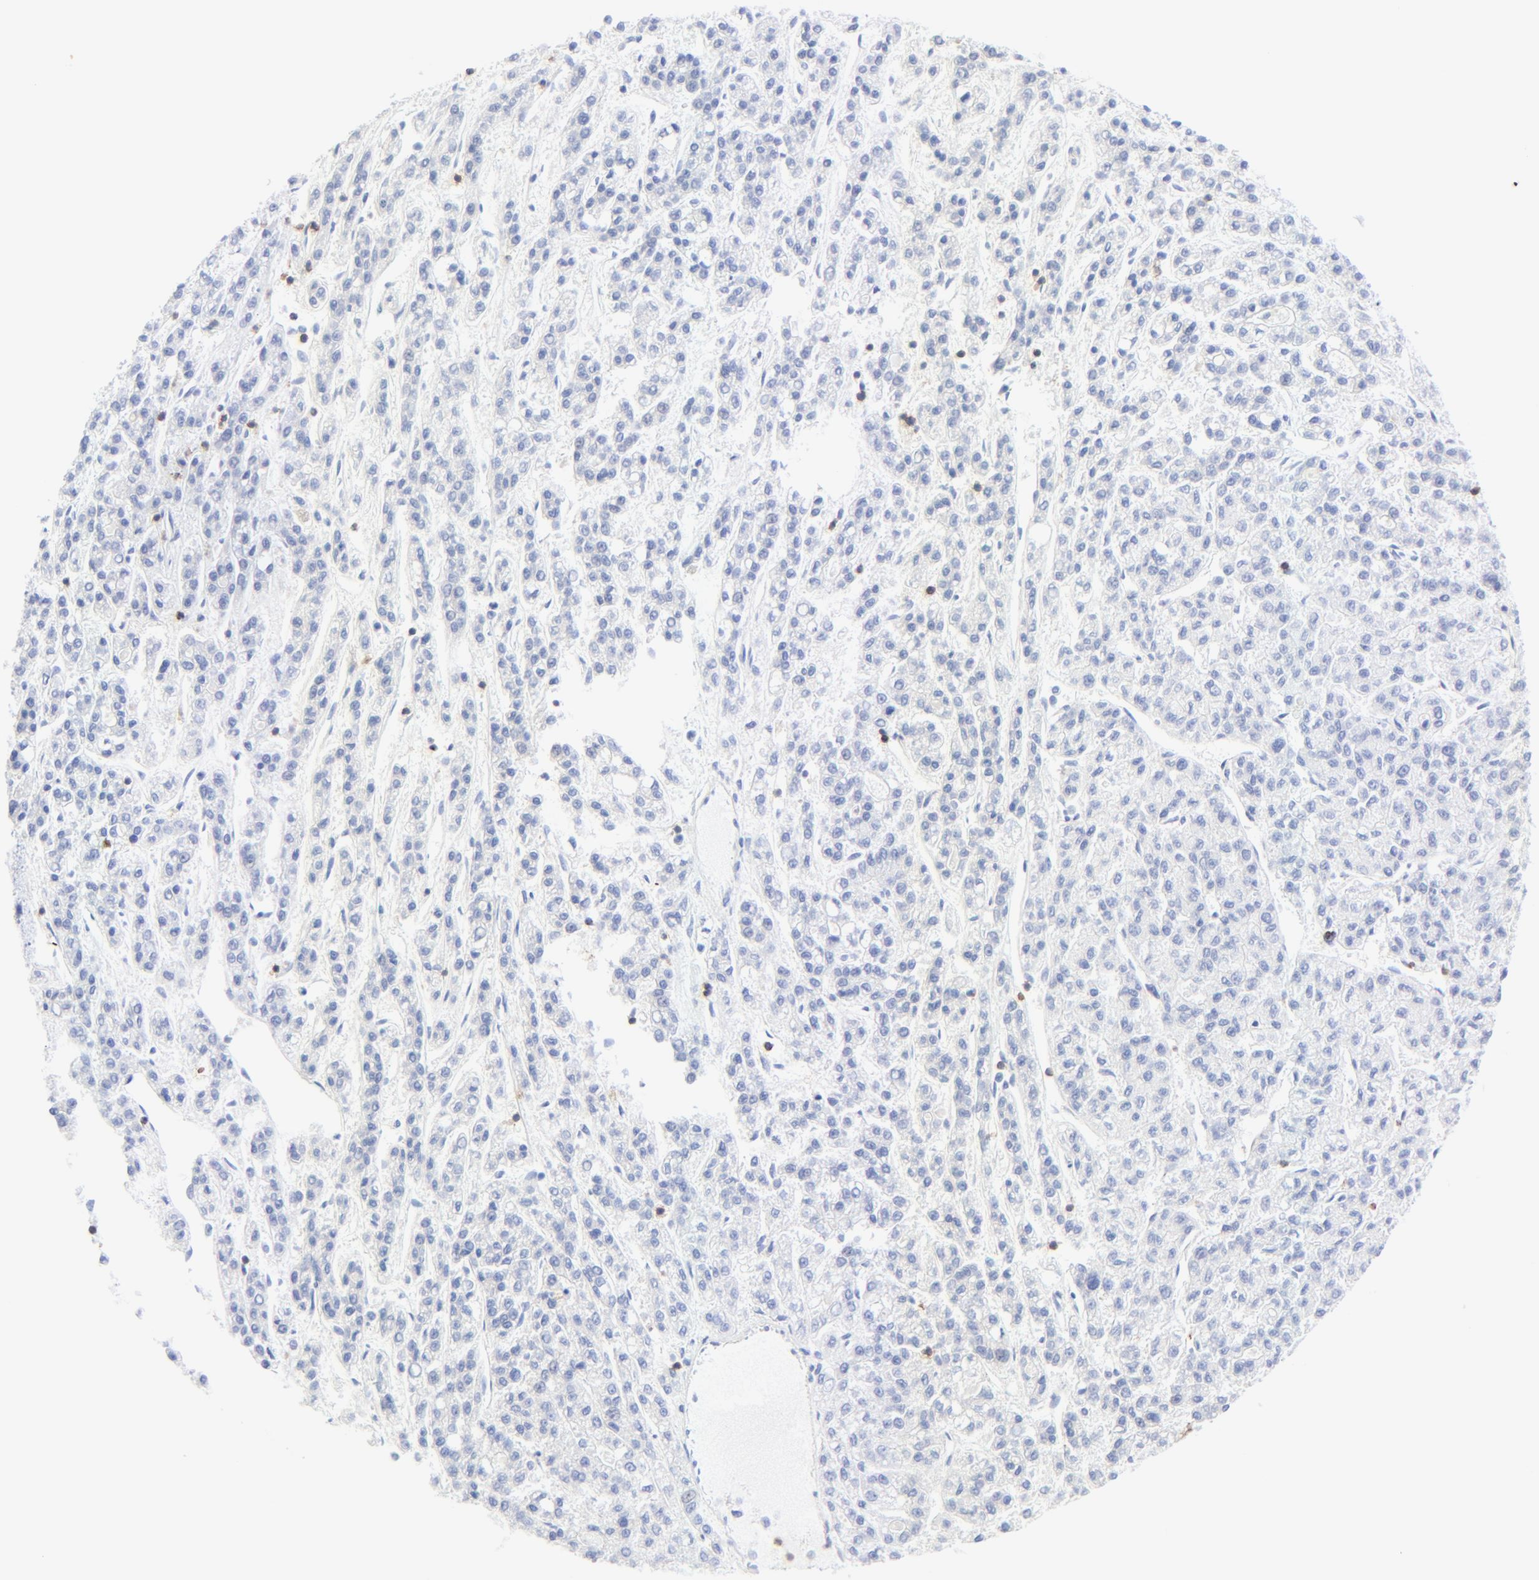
{"staining": {"intensity": "negative", "quantity": "none", "location": "none"}, "tissue": "liver cancer", "cell_type": "Tumor cells", "image_type": "cancer", "snomed": [{"axis": "morphology", "description": "Carcinoma, Hepatocellular, NOS"}, {"axis": "topography", "description": "Liver"}], "caption": "Immunohistochemistry image of neoplastic tissue: liver hepatocellular carcinoma stained with DAB exhibits no significant protein expression in tumor cells.", "gene": "LCK", "patient": {"sex": "male", "age": 70}}